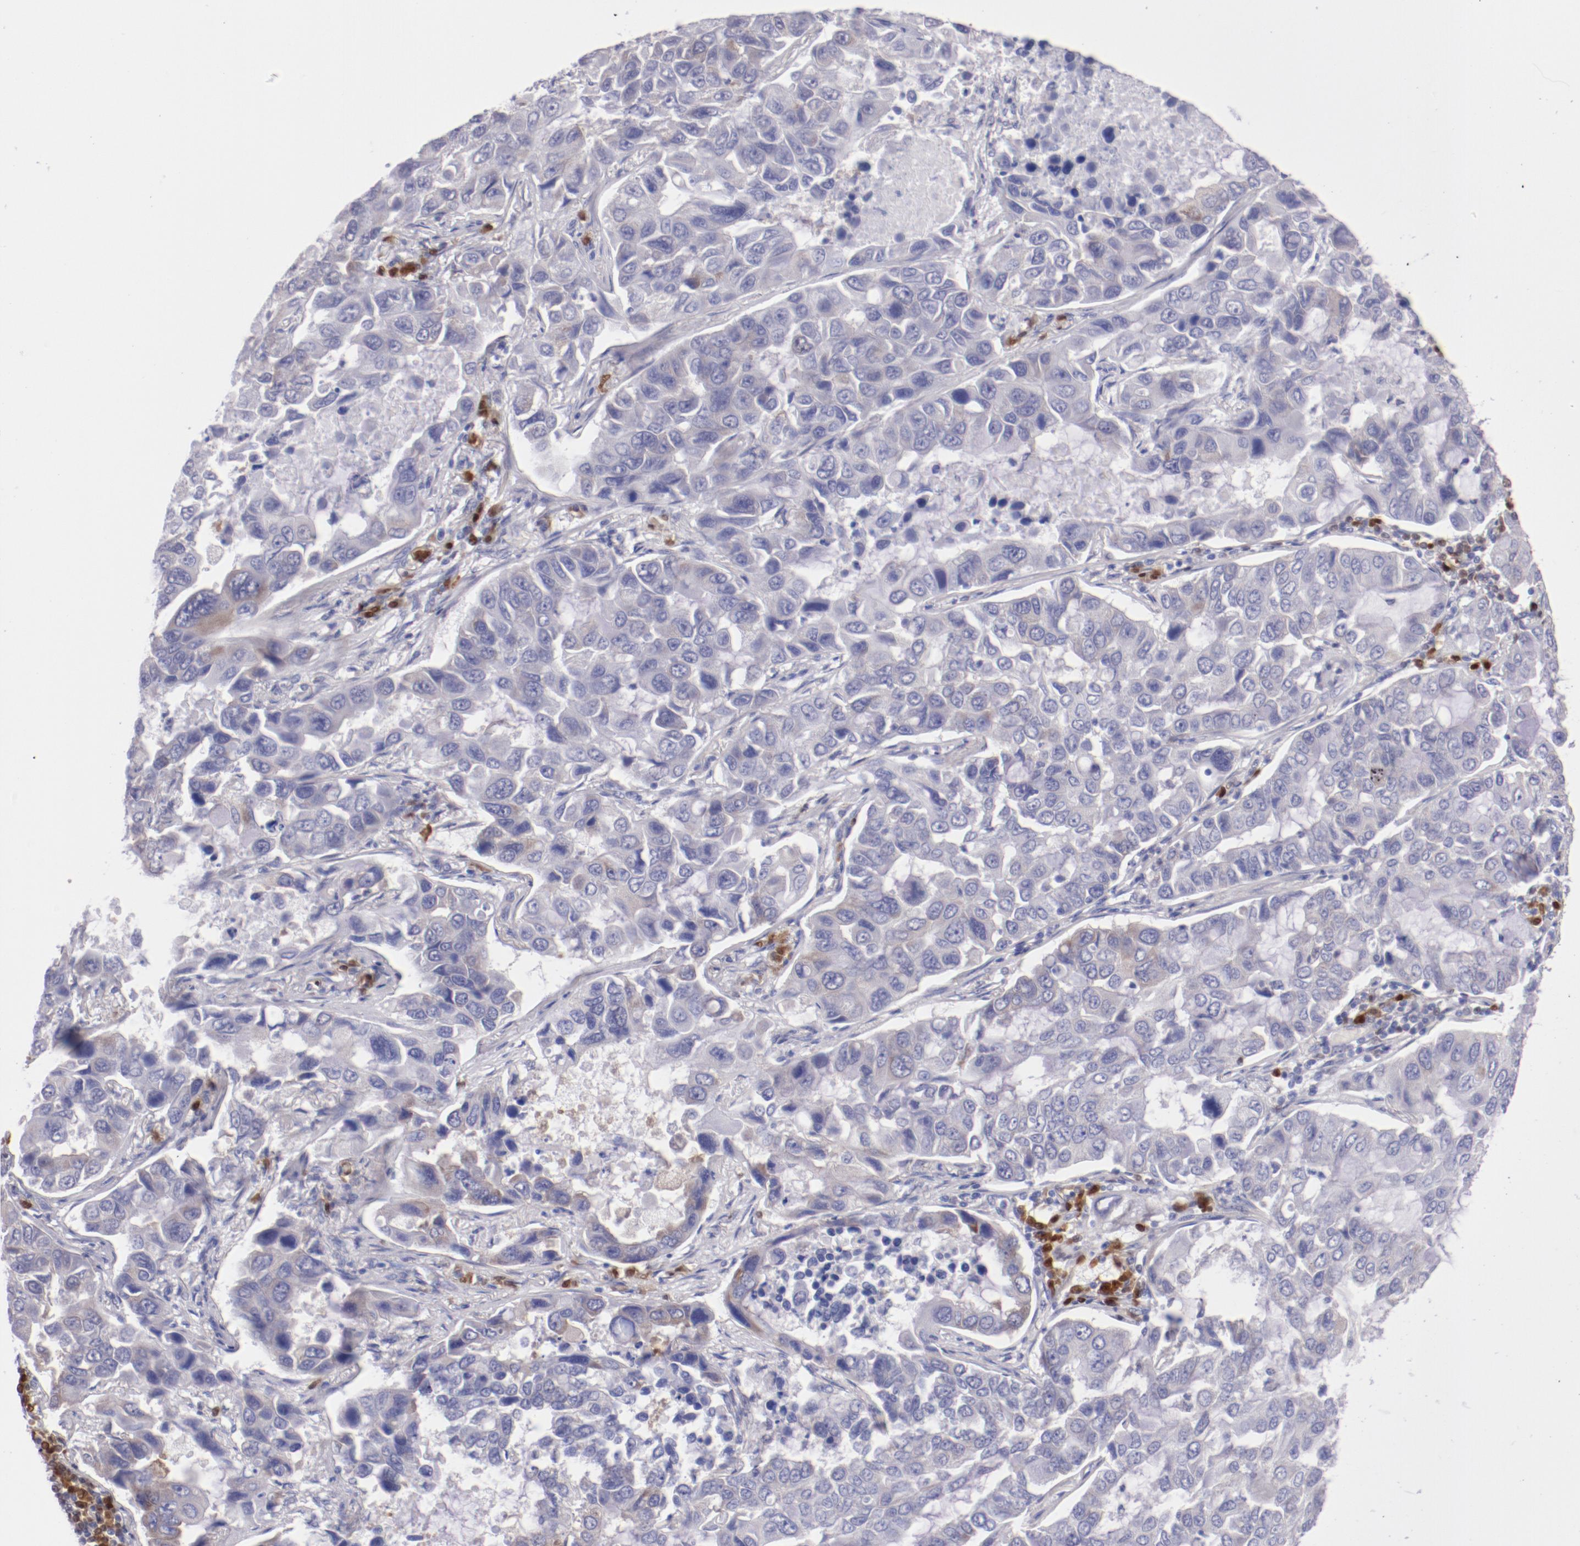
{"staining": {"intensity": "negative", "quantity": "none", "location": "none"}, "tissue": "lung cancer", "cell_type": "Tumor cells", "image_type": "cancer", "snomed": [{"axis": "morphology", "description": "Adenocarcinoma, NOS"}, {"axis": "topography", "description": "Lung"}], "caption": "Immunohistochemical staining of lung cancer (adenocarcinoma) exhibits no significant positivity in tumor cells.", "gene": "IRF8", "patient": {"sex": "male", "age": 64}}